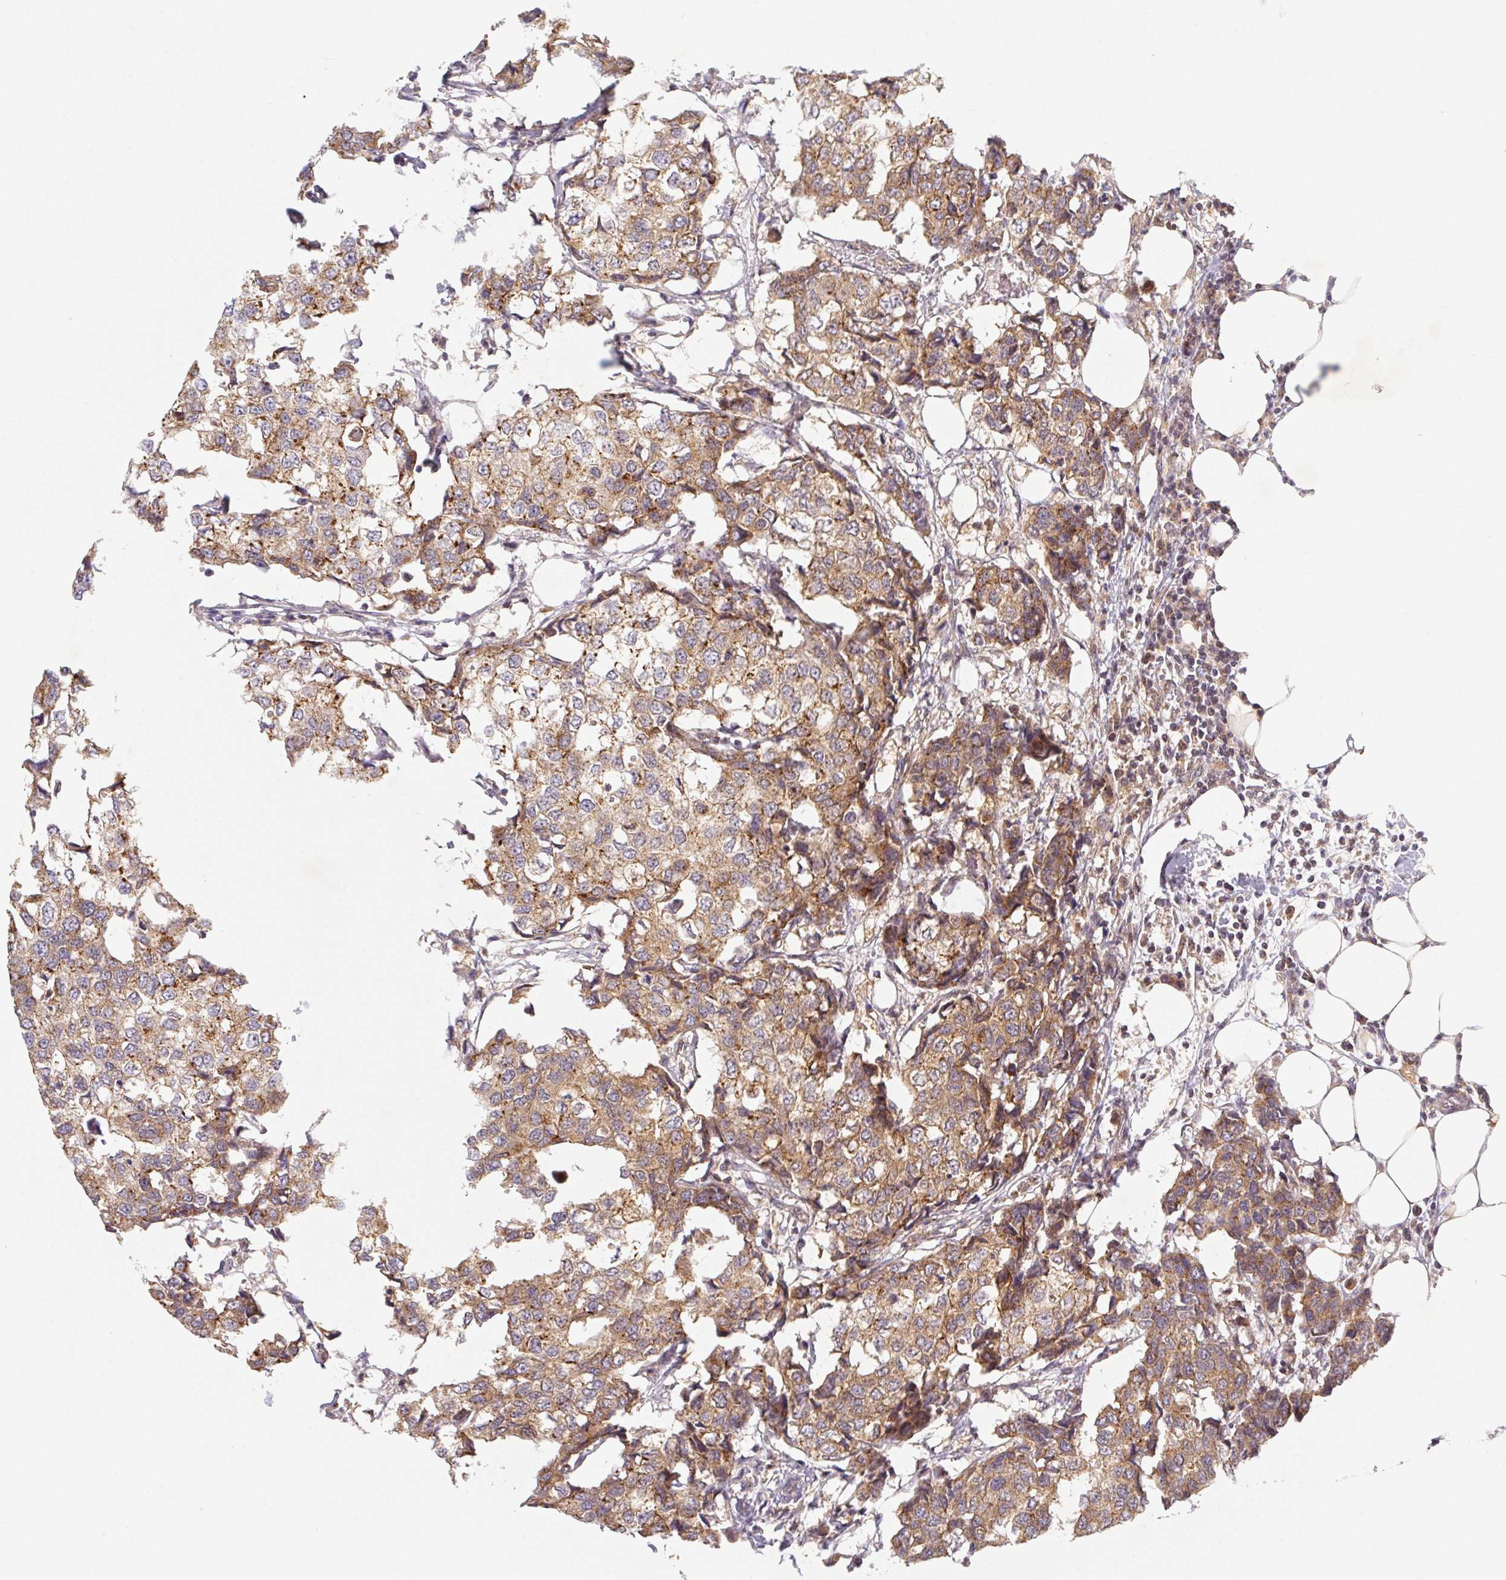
{"staining": {"intensity": "moderate", "quantity": ">75%", "location": "cytoplasmic/membranous"}, "tissue": "breast cancer", "cell_type": "Tumor cells", "image_type": "cancer", "snomed": [{"axis": "morphology", "description": "Duct carcinoma"}, {"axis": "topography", "description": "Breast"}], "caption": "This histopathology image reveals IHC staining of human breast cancer (infiltrating ductal carcinoma), with medium moderate cytoplasmic/membranous staining in approximately >75% of tumor cells.", "gene": "MTHFD1", "patient": {"sex": "female", "age": 27}}